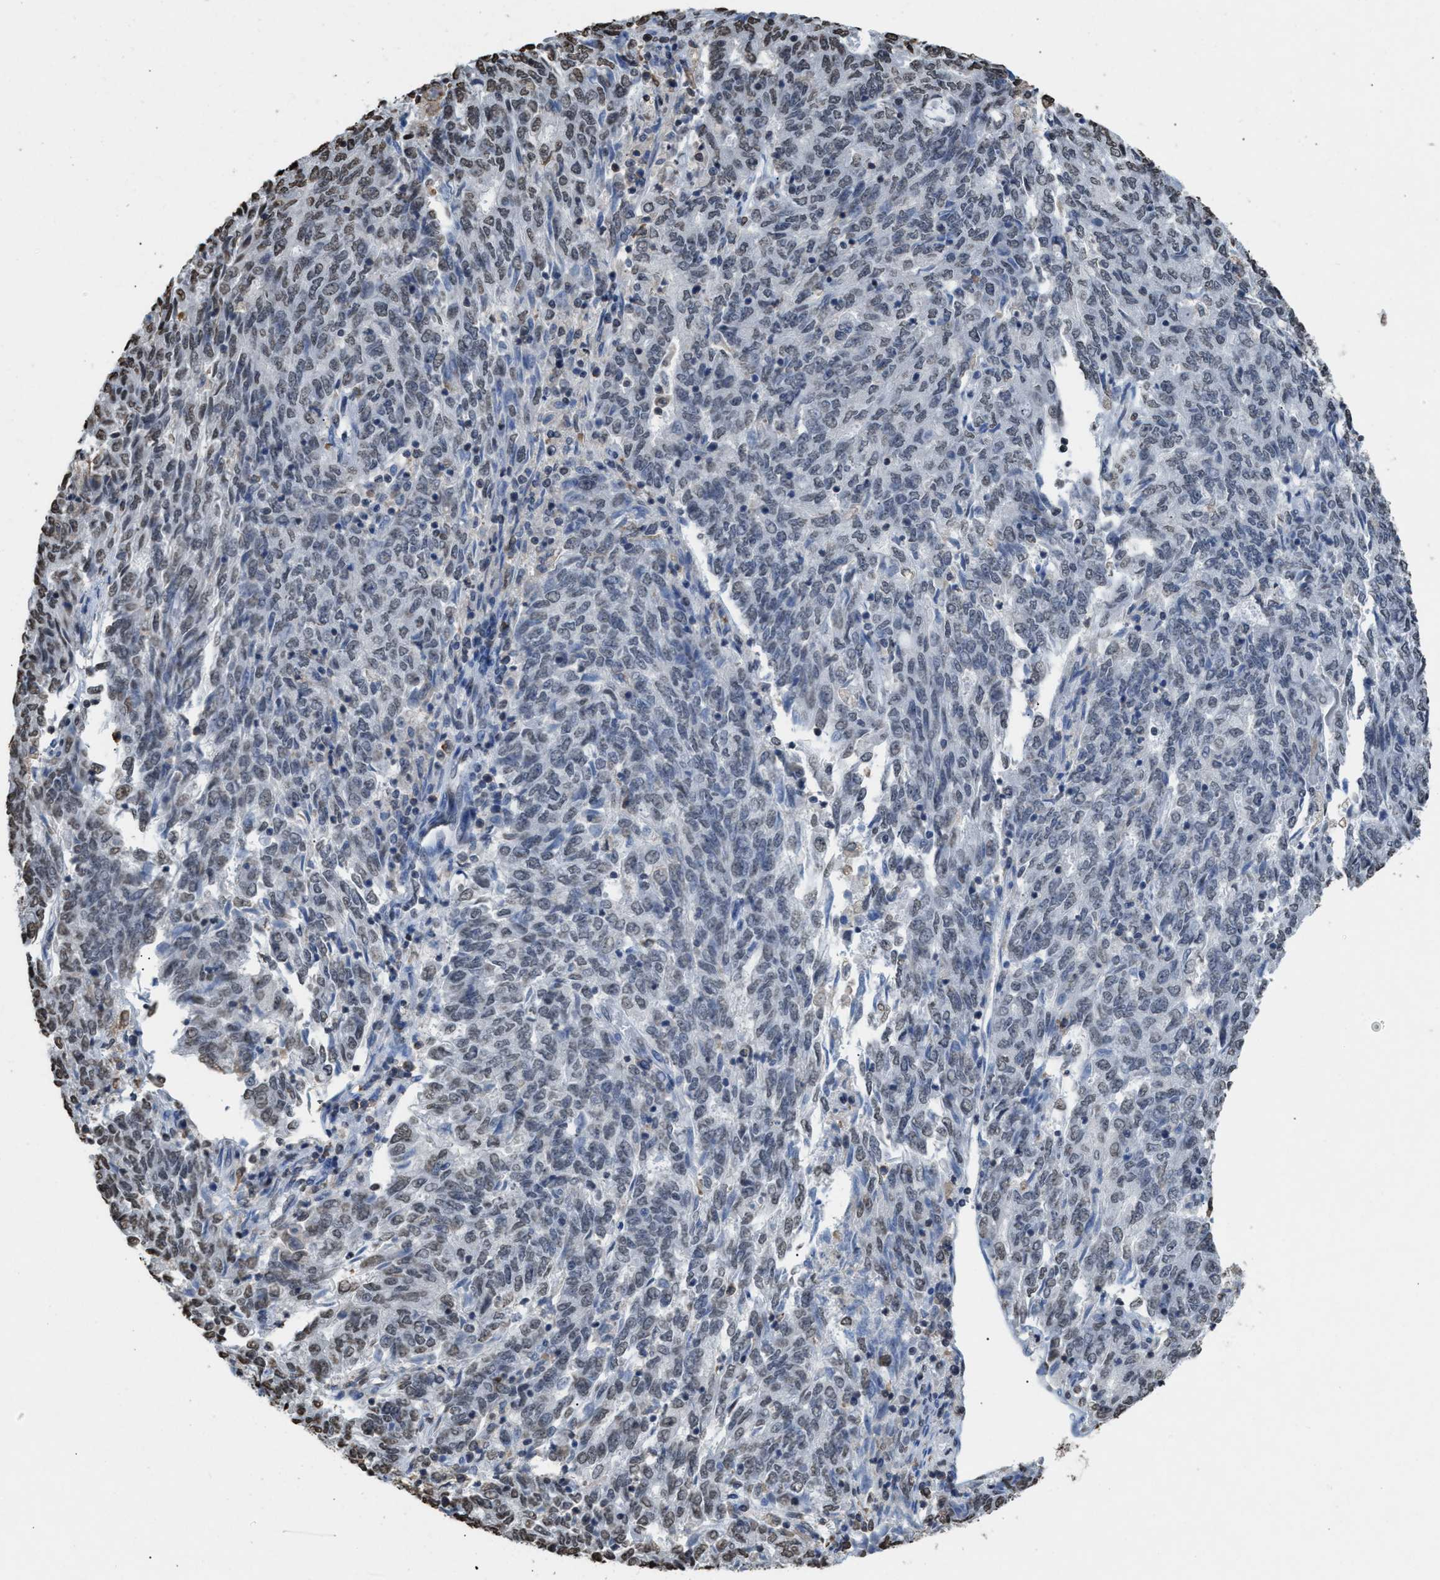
{"staining": {"intensity": "weak", "quantity": "<25%", "location": "nuclear"}, "tissue": "endometrial cancer", "cell_type": "Tumor cells", "image_type": "cancer", "snomed": [{"axis": "morphology", "description": "Adenocarcinoma, NOS"}, {"axis": "topography", "description": "Endometrium"}], "caption": "Endometrial cancer (adenocarcinoma) stained for a protein using immunohistochemistry exhibits no expression tumor cells.", "gene": "NUP88", "patient": {"sex": "female", "age": 80}}